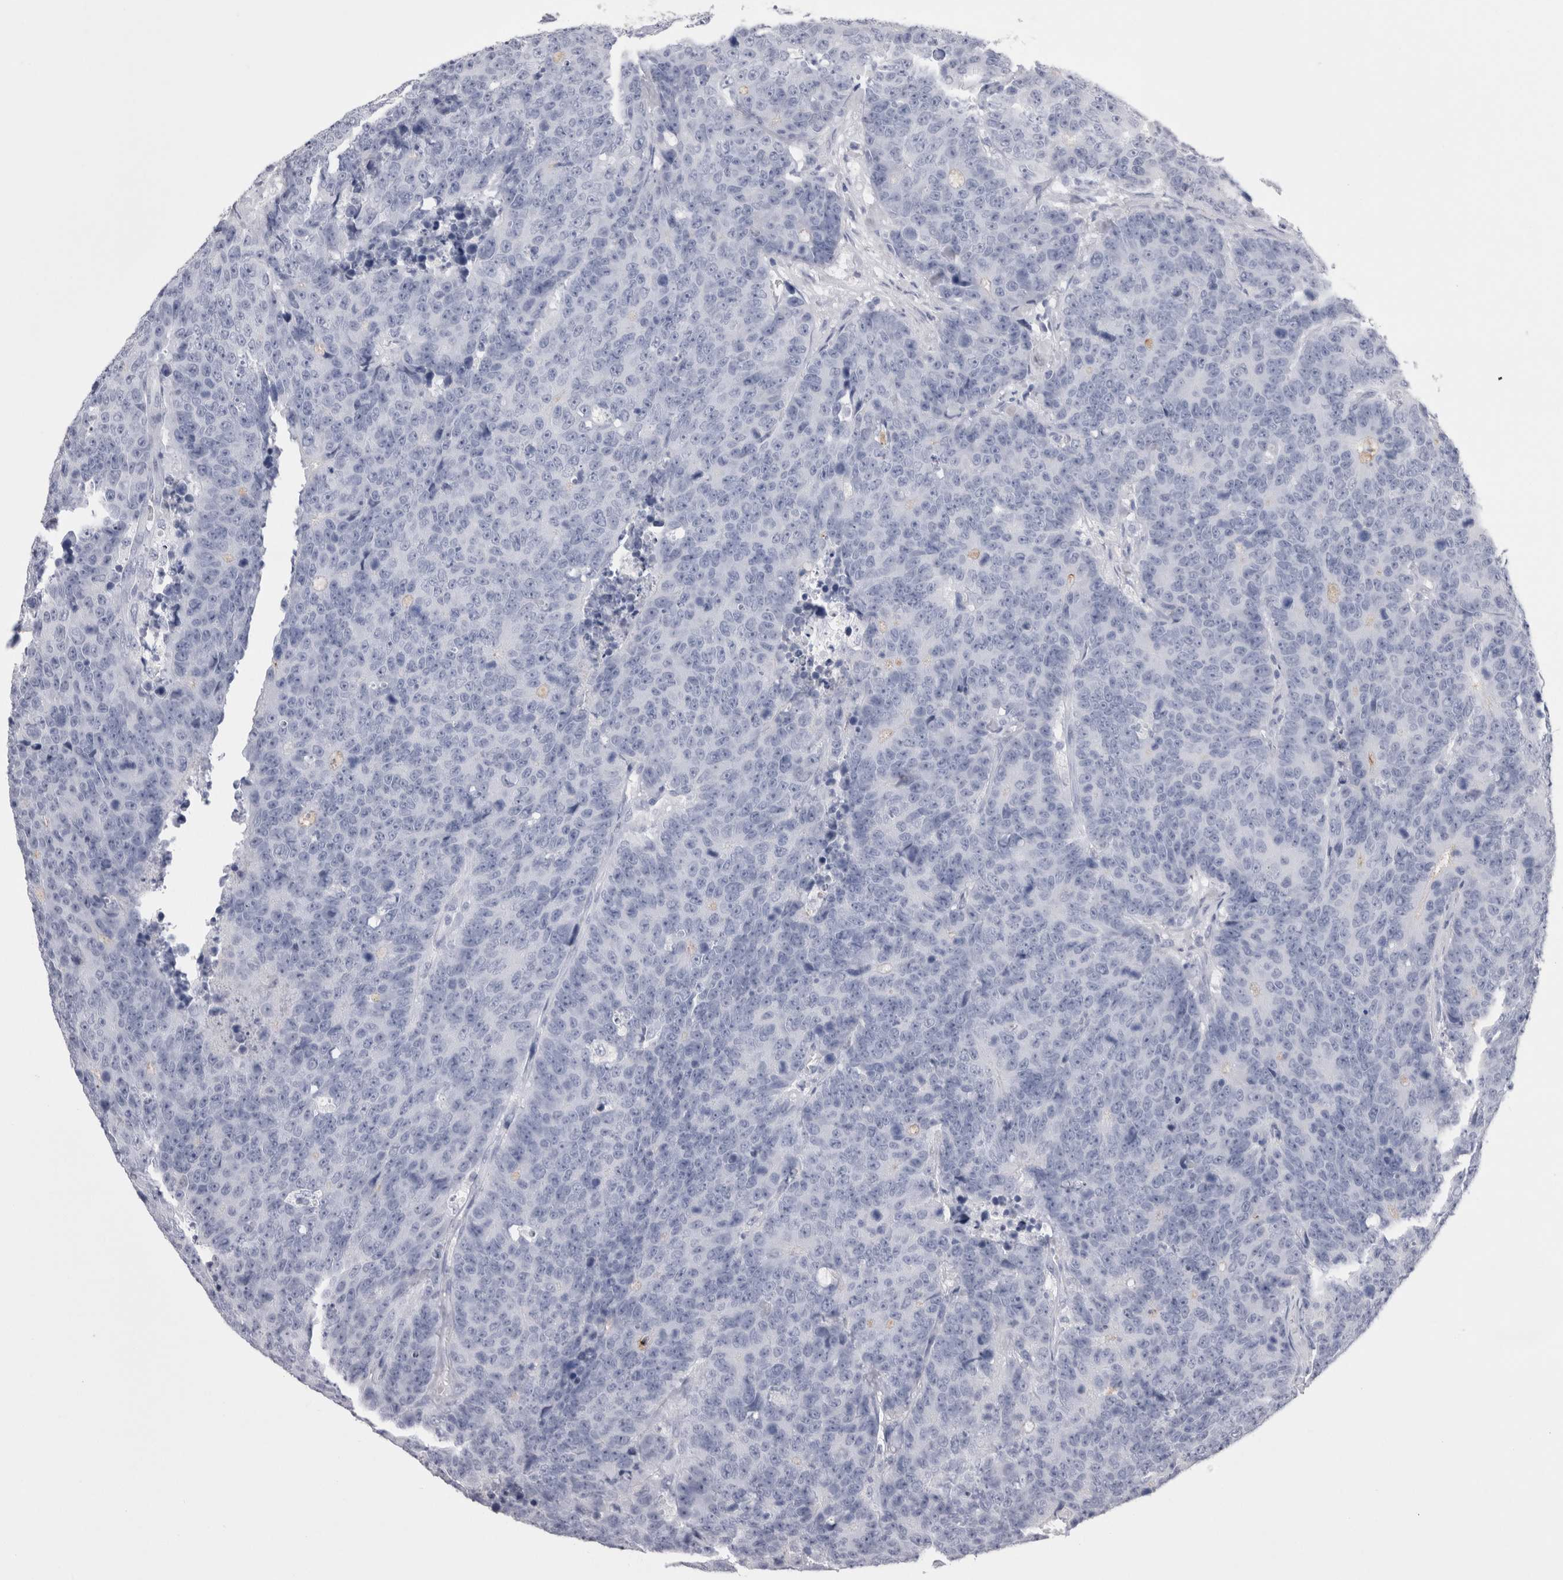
{"staining": {"intensity": "negative", "quantity": "none", "location": "none"}, "tissue": "colorectal cancer", "cell_type": "Tumor cells", "image_type": "cancer", "snomed": [{"axis": "morphology", "description": "Adenocarcinoma, NOS"}, {"axis": "topography", "description": "Colon"}], "caption": "This is an immunohistochemistry image of colorectal cancer. There is no positivity in tumor cells.", "gene": "CDHR5", "patient": {"sex": "female", "age": 86}}